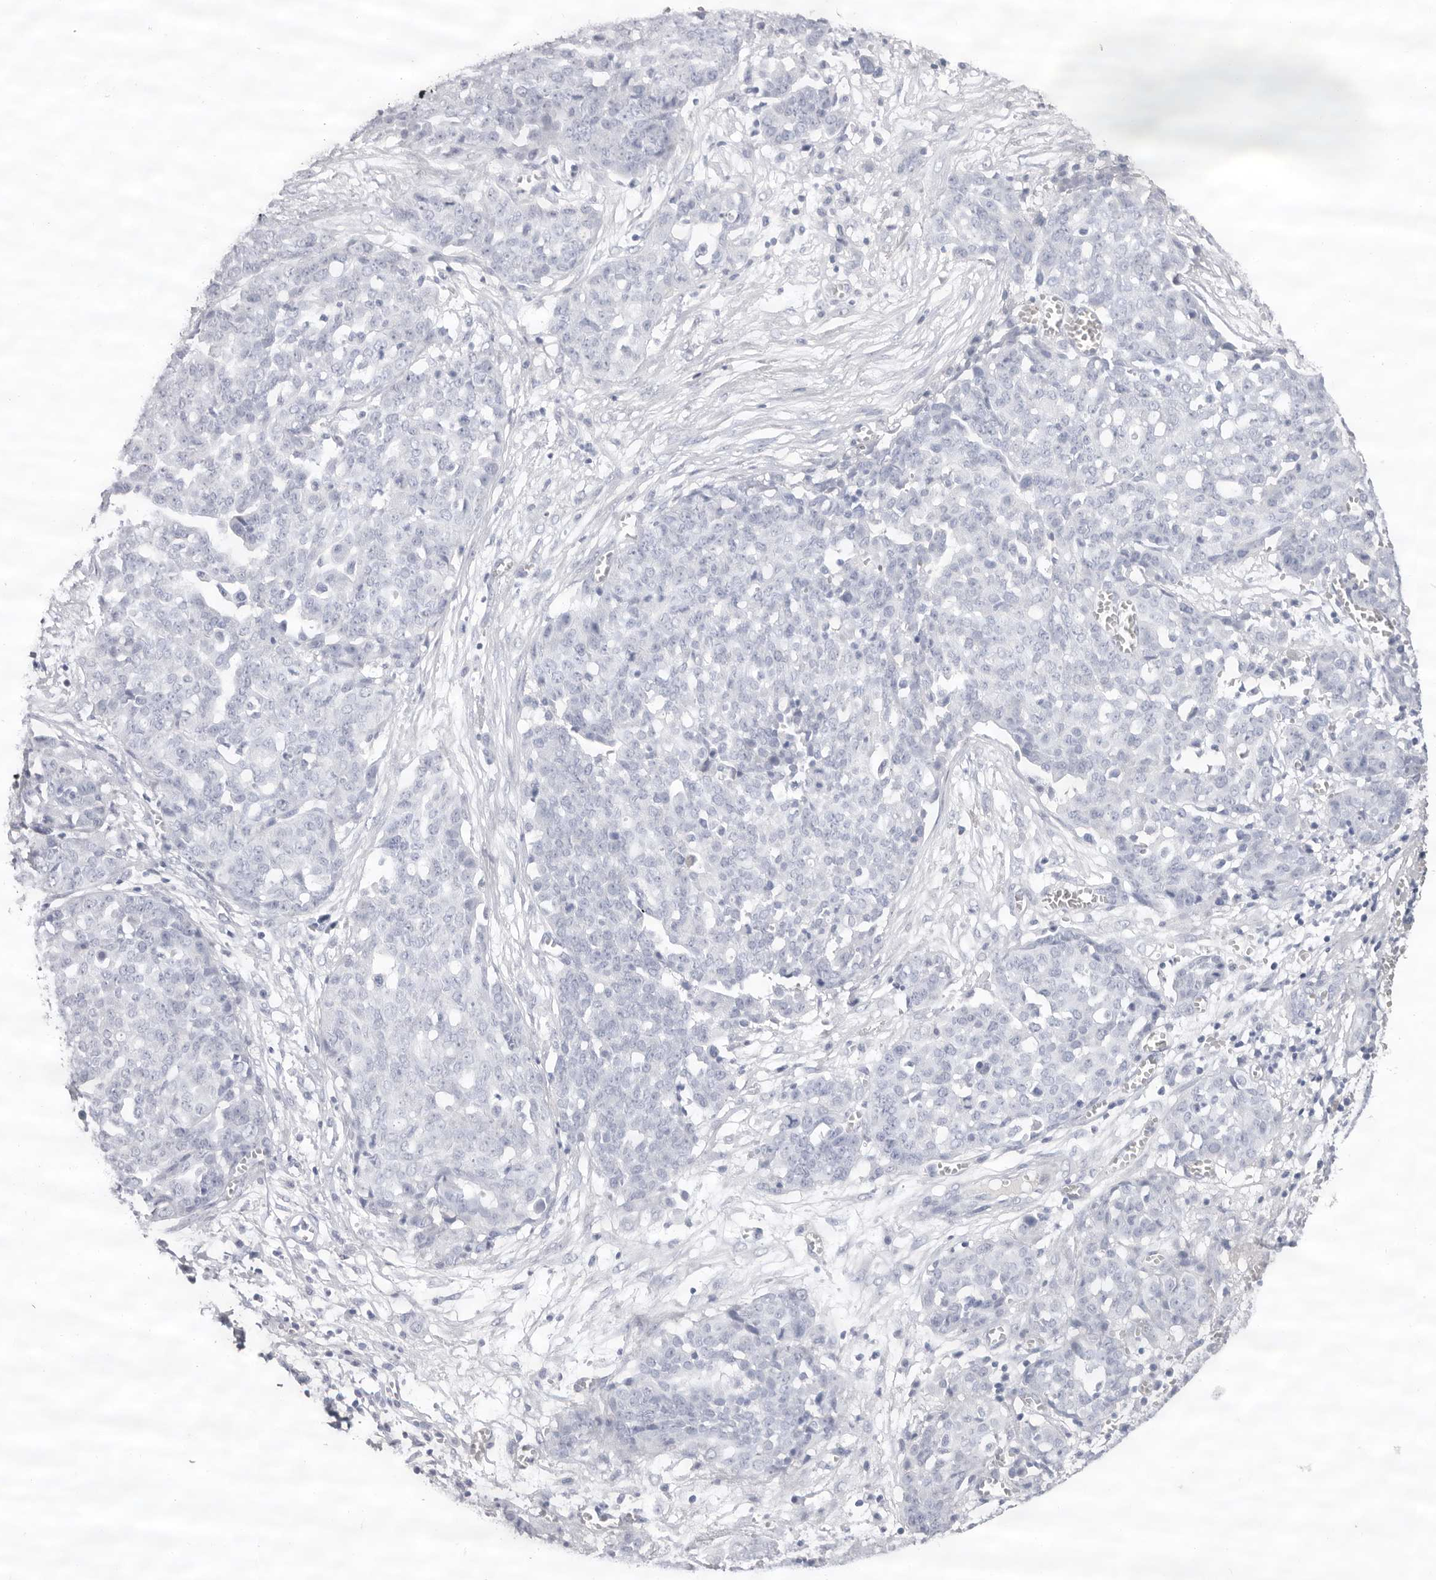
{"staining": {"intensity": "negative", "quantity": "none", "location": "none"}, "tissue": "ovarian cancer", "cell_type": "Tumor cells", "image_type": "cancer", "snomed": [{"axis": "morphology", "description": "Cystadenocarcinoma, serous, NOS"}, {"axis": "topography", "description": "Soft tissue"}, {"axis": "topography", "description": "Ovary"}], "caption": "The micrograph displays no staining of tumor cells in ovarian cancer.", "gene": "LPO", "patient": {"sex": "female", "age": 57}}